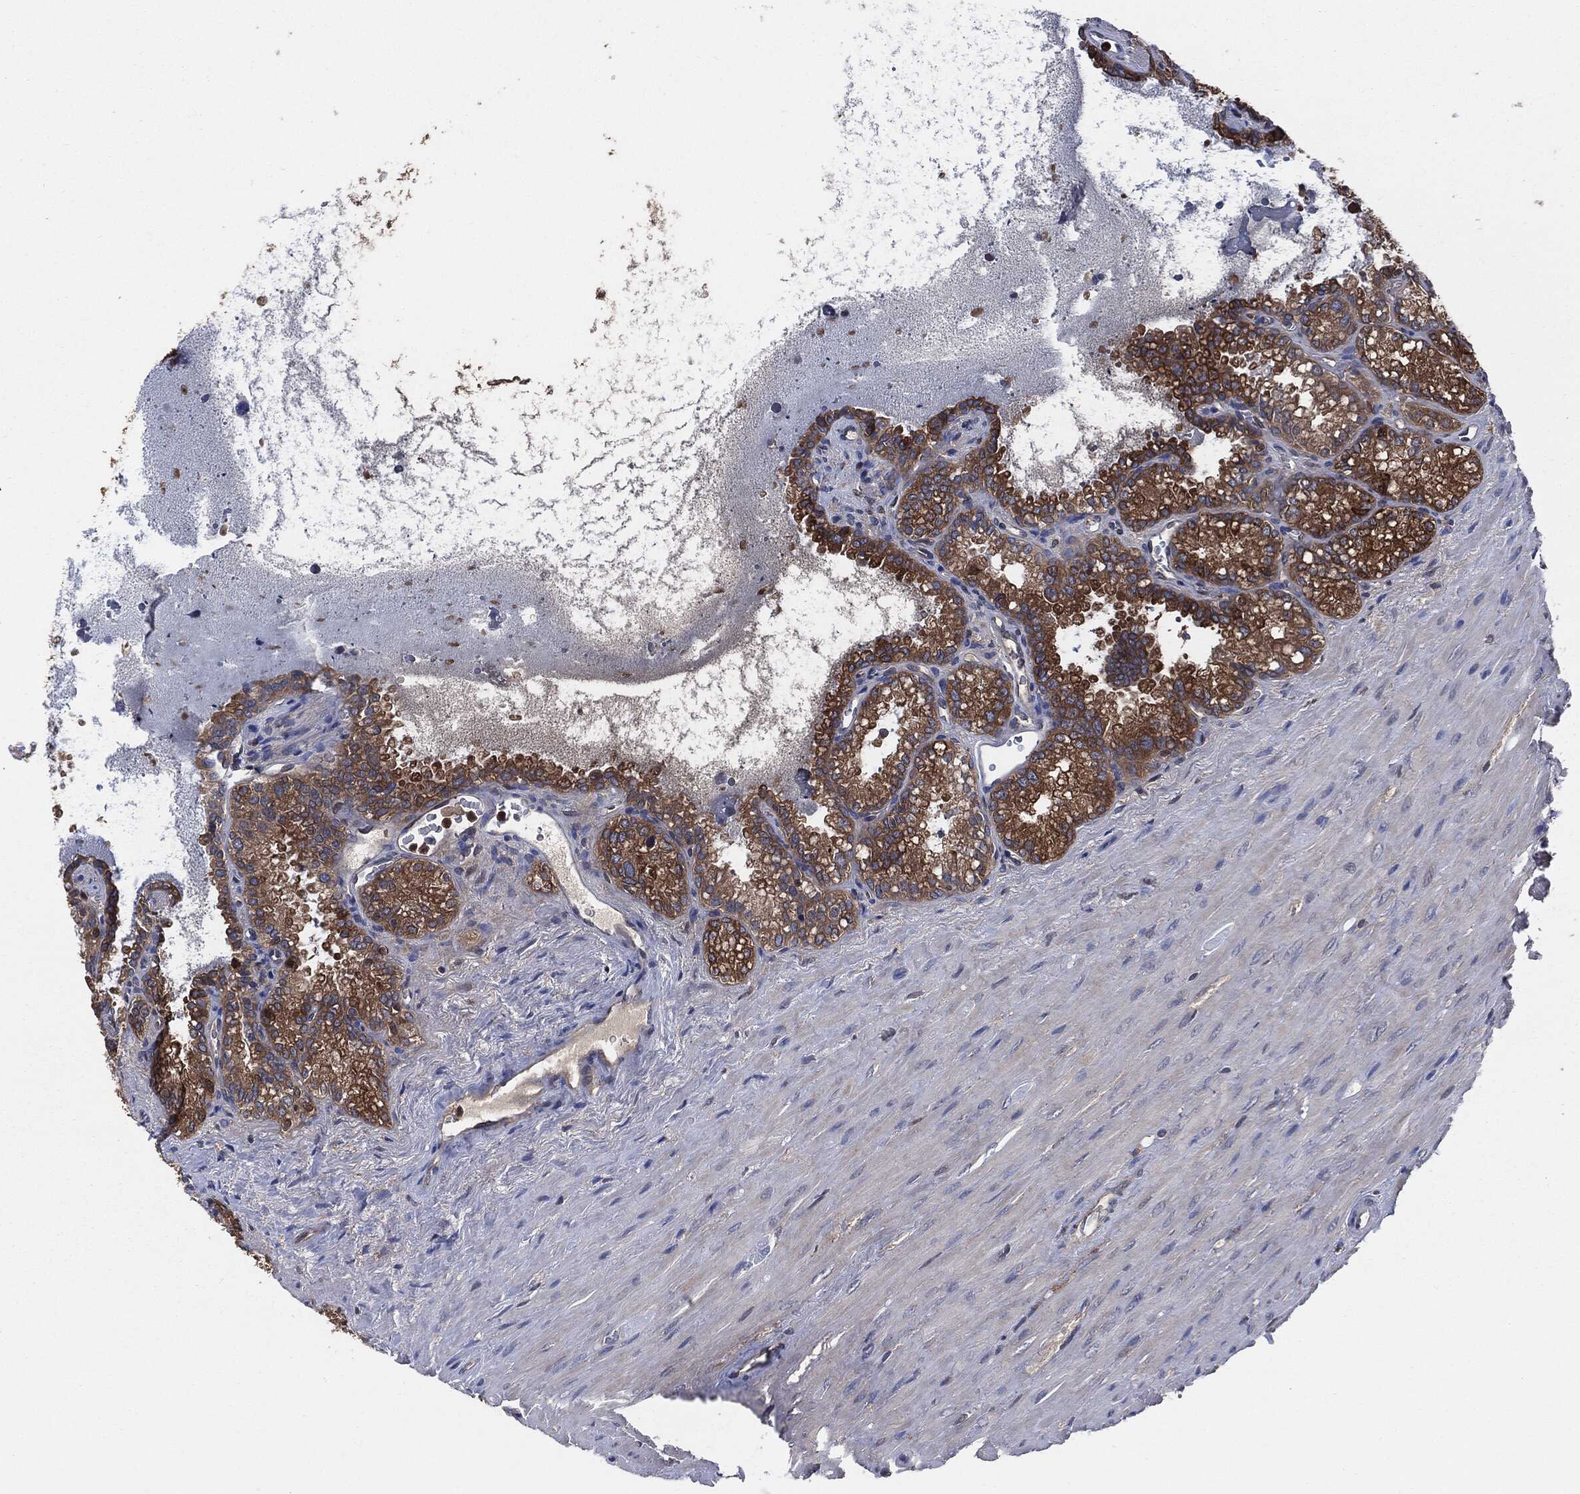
{"staining": {"intensity": "moderate", "quantity": ">75%", "location": "cytoplasmic/membranous"}, "tissue": "seminal vesicle", "cell_type": "Glandular cells", "image_type": "normal", "snomed": [{"axis": "morphology", "description": "Normal tissue, NOS"}, {"axis": "topography", "description": "Seminal veicle"}], "caption": "This photomicrograph exhibits IHC staining of unremarkable seminal vesicle, with medium moderate cytoplasmic/membranous staining in about >75% of glandular cells.", "gene": "XPNPEP1", "patient": {"sex": "male", "age": 68}}